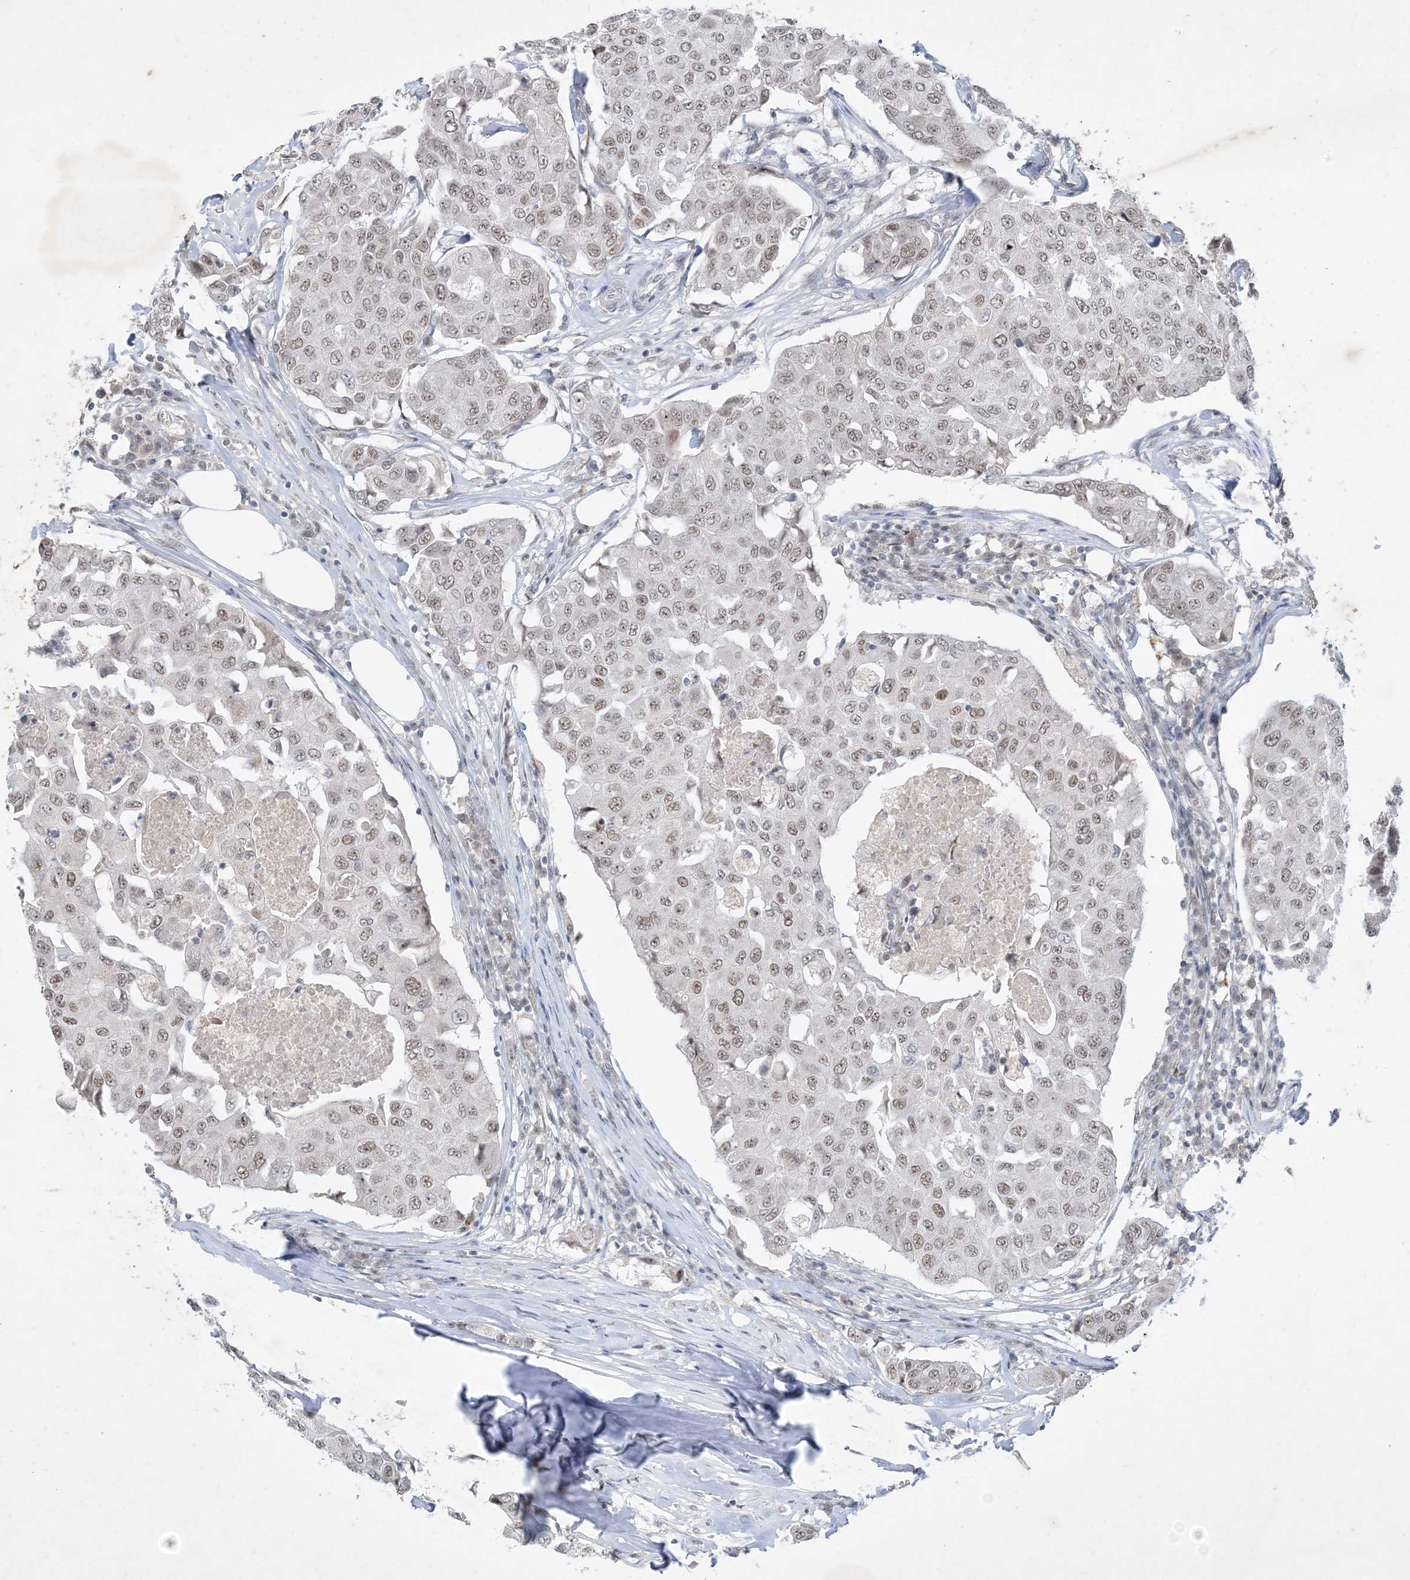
{"staining": {"intensity": "weak", "quantity": ">75%", "location": "nuclear"}, "tissue": "breast cancer", "cell_type": "Tumor cells", "image_type": "cancer", "snomed": [{"axis": "morphology", "description": "Duct carcinoma"}, {"axis": "topography", "description": "Breast"}], "caption": "High-magnification brightfield microscopy of breast cancer stained with DAB (3,3'-diaminobenzidine) (brown) and counterstained with hematoxylin (blue). tumor cells exhibit weak nuclear positivity is appreciated in approximately>75% of cells.", "gene": "ZNF674", "patient": {"sex": "female", "age": 80}}